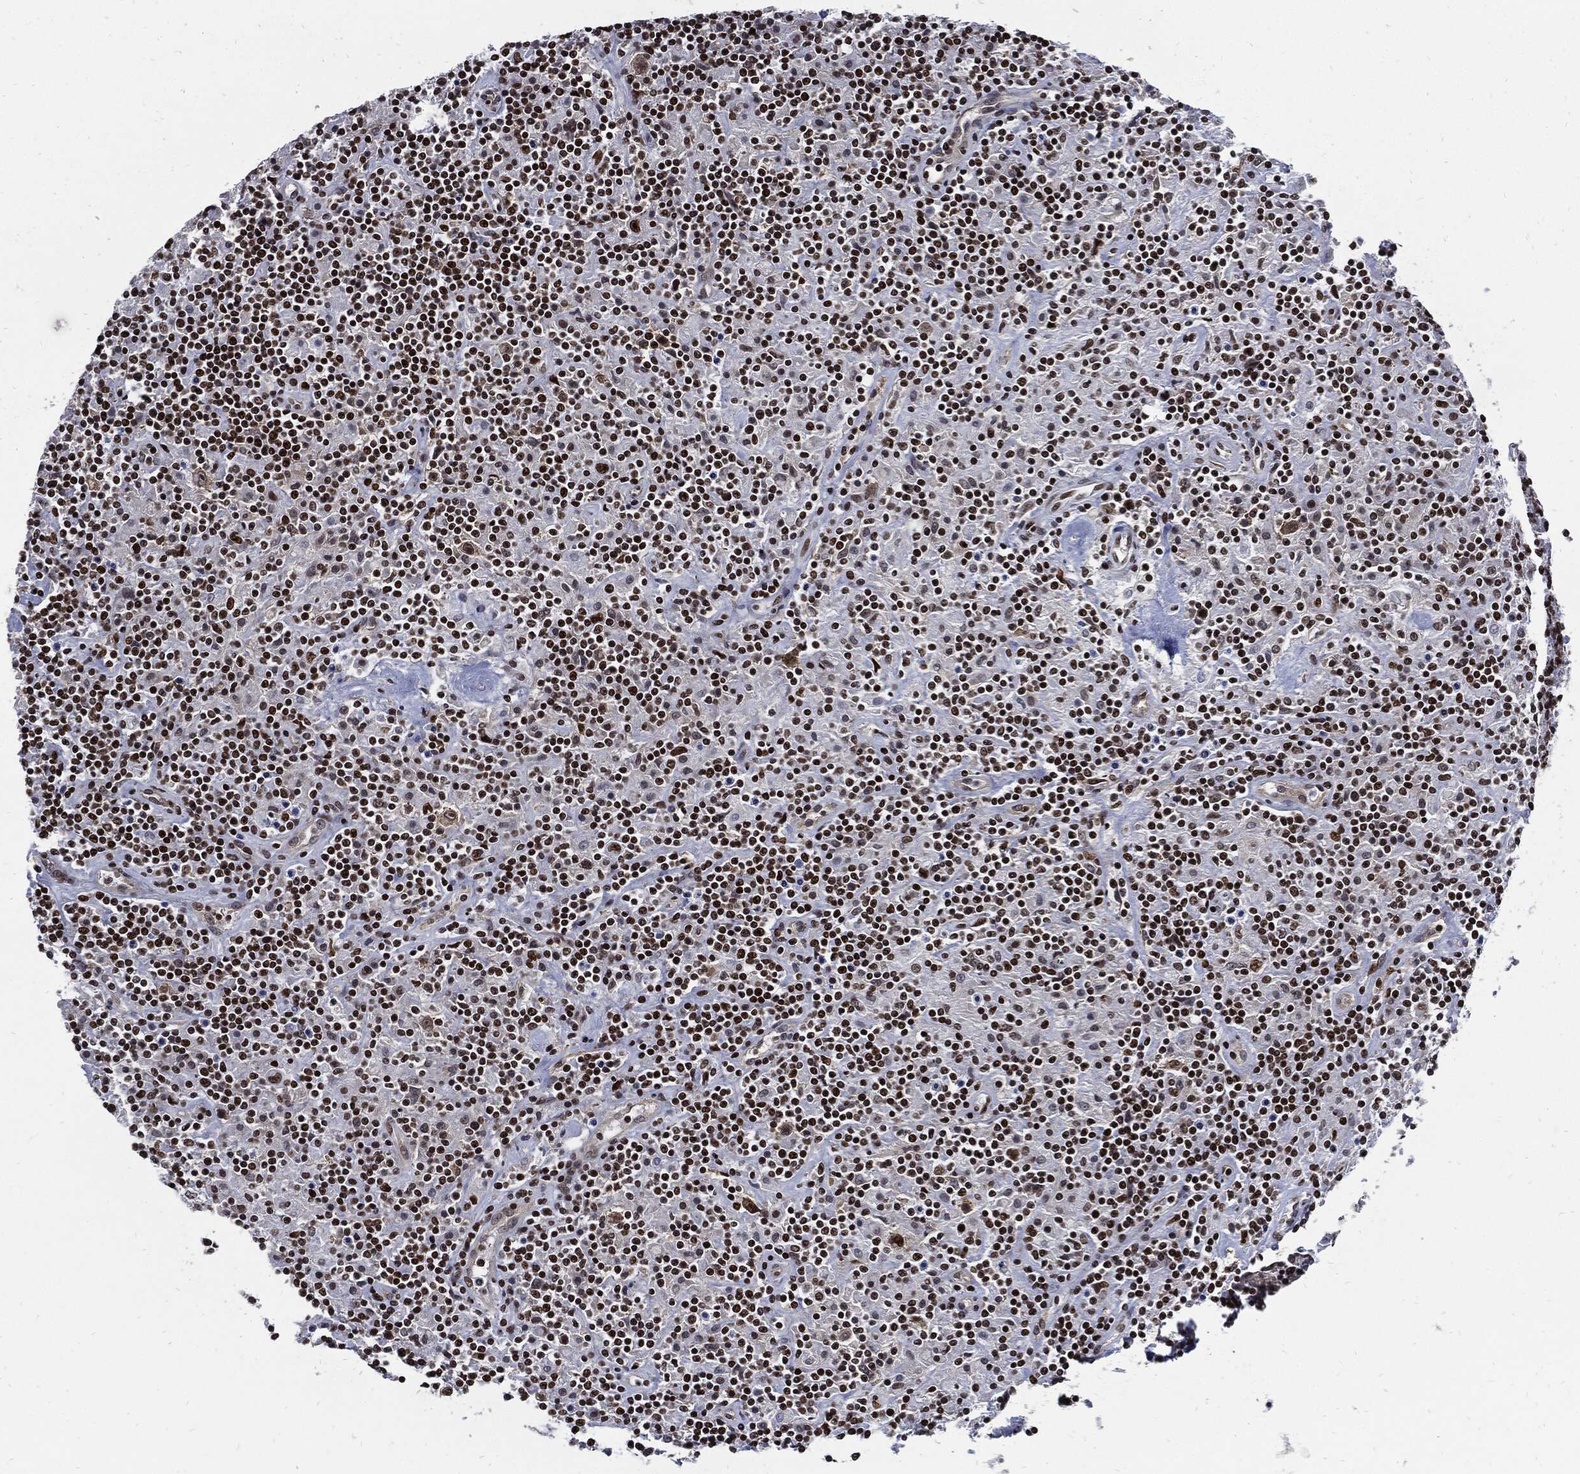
{"staining": {"intensity": "moderate", "quantity": ">75%", "location": "nuclear"}, "tissue": "lymphoma", "cell_type": "Tumor cells", "image_type": "cancer", "snomed": [{"axis": "morphology", "description": "Hodgkin's disease, NOS"}, {"axis": "topography", "description": "Lymph node"}], "caption": "The immunohistochemical stain shows moderate nuclear positivity in tumor cells of lymphoma tissue.", "gene": "TERF2", "patient": {"sex": "male", "age": 70}}